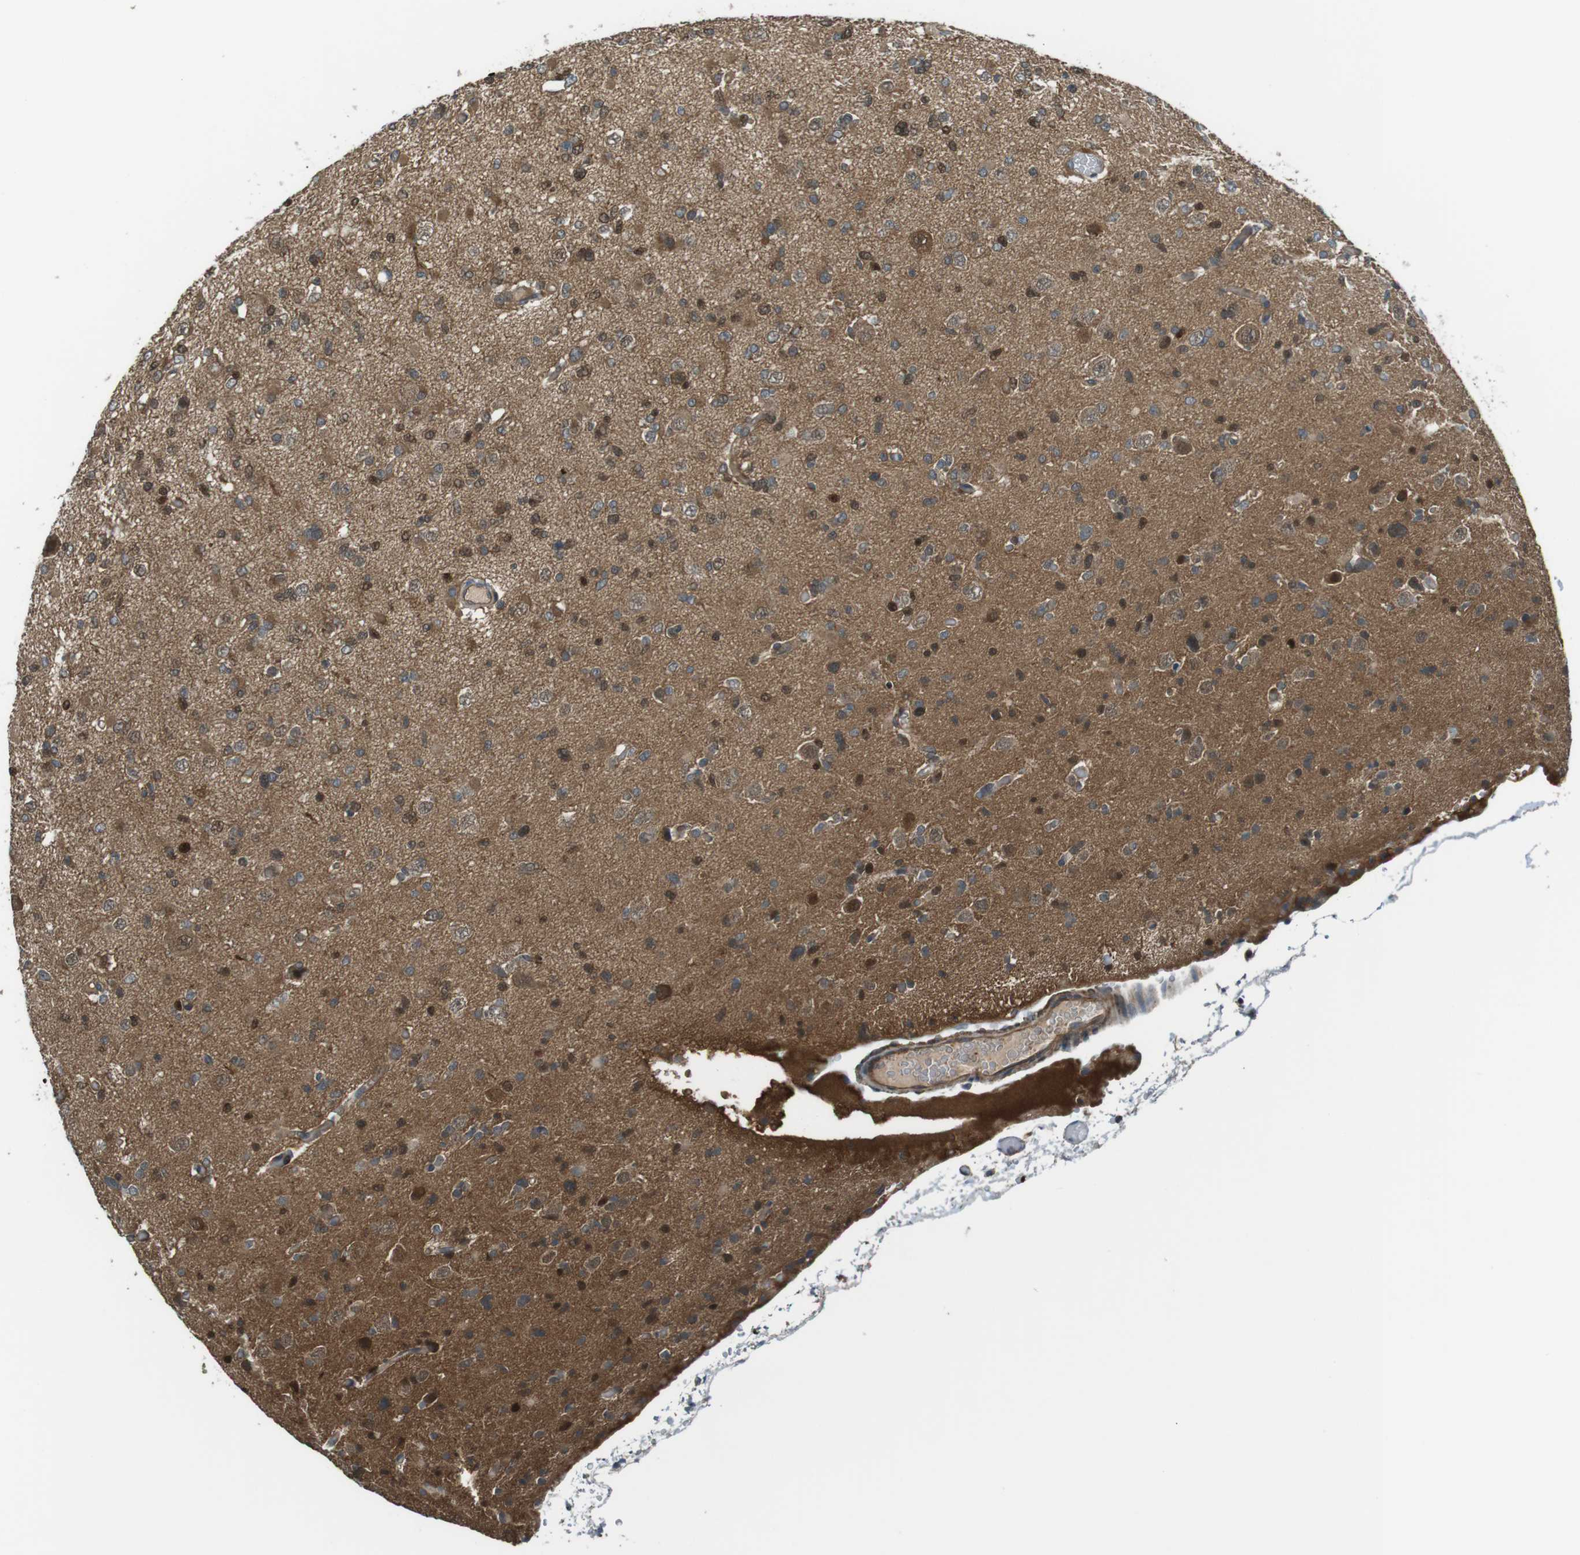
{"staining": {"intensity": "moderate", "quantity": ">75%", "location": "cytoplasmic/membranous,nuclear"}, "tissue": "glioma", "cell_type": "Tumor cells", "image_type": "cancer", "snomed": [{"axis": "morphology", "description": "Glioma, malignant, Low grade"}, {"axis": "topography", "description": "Brain"}], "caption": "An image of human glioma stained for a protein displays moderate cytoplasmic/membranous and nuclear brown staining in tumor cells. The staining was performed using DAB (3,3'-diaminobenzidine) to visualize the protein expression in brown, while the nuclei were stained in blue with hematoxylin (Magnification: 20x).", "gene": "LRRC3B", "patient": {"sex": "female", "age": 22}}